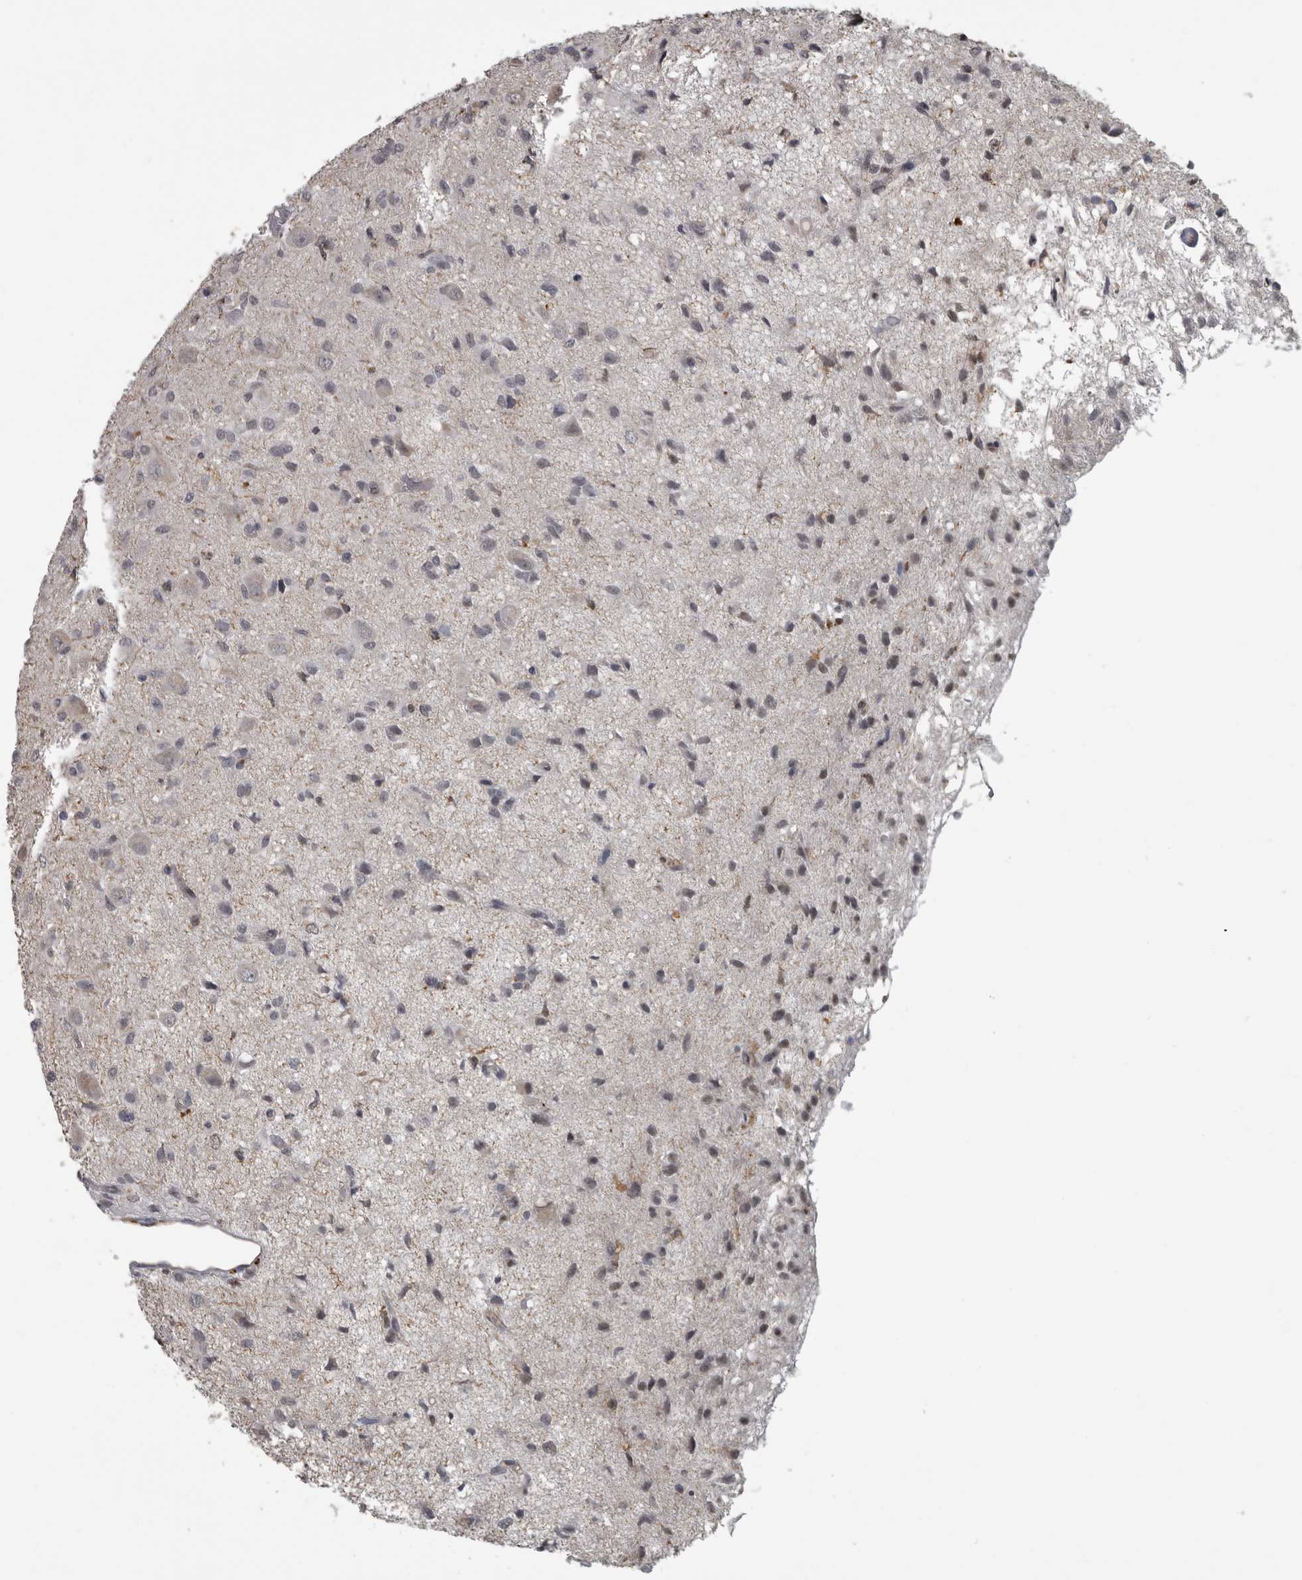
{"staining": {"intensity": "negative", "quantity": "none", "location": "none"}, "tissue": "glioma", "cell_type": "Tumor cells", "image_type": "cancer", "snomed": [{"axis": "morphology", "description": "Glioma, malignant, High grade"}, {"axis": "topography", "description": "Brain"}], "caption": "This is an IHC image of malignant glioma (high-grade). There is no positivity in tumor cells.", "gene": "NAAA", "patient": {"sex": "female", "age": 59}}